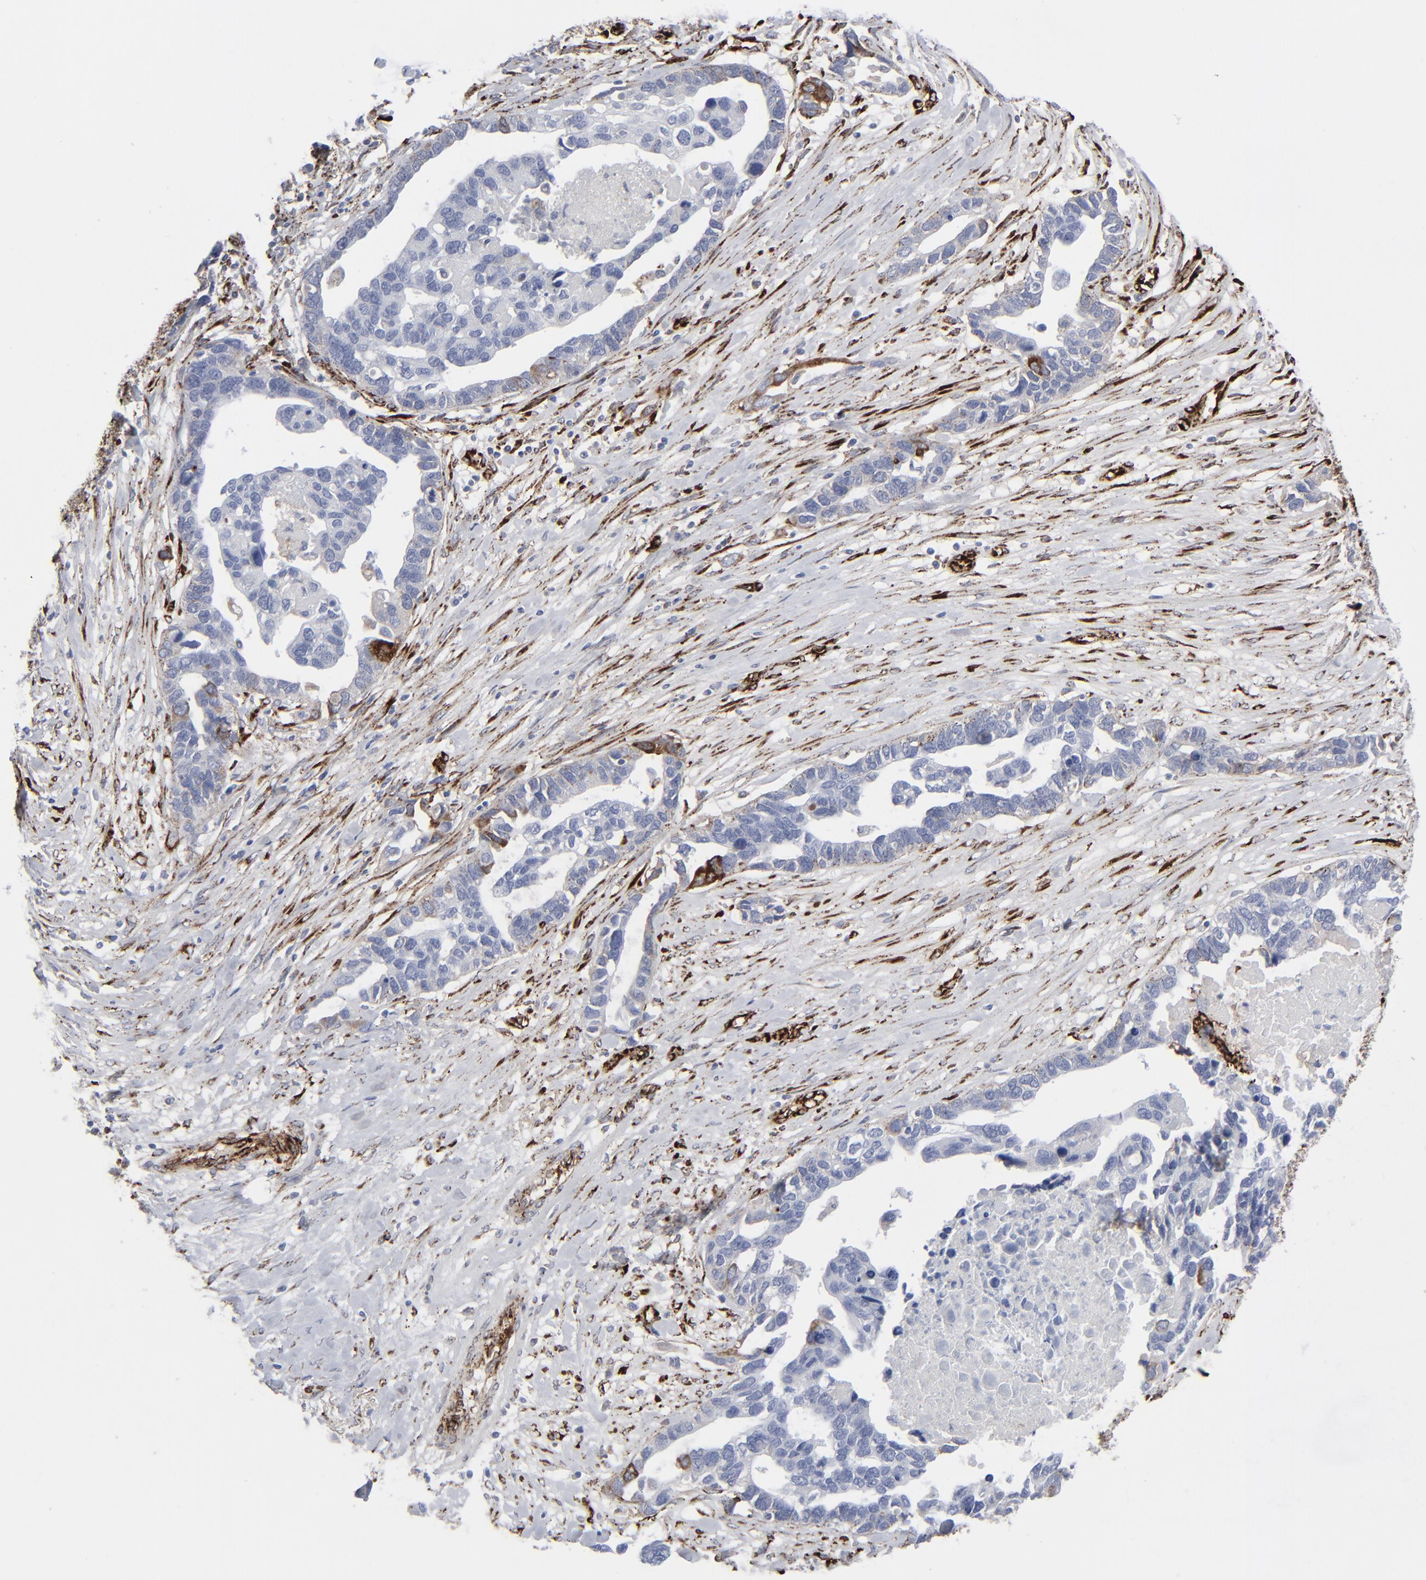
{"staining": {"intensity": "negative", "quantity": "none", "location": "none"}, "tissue": "ovarian cancer", "cell_type": "Tumor cells", "image_type": "cancer", "snomed": [{"axis": "morphology", "description": "Cystadenocarcinoma, serous, NOS"}, {"axis": "topography", "description": "Ovary"}], "caption": "Tumor cells are negative for protein expression in human ovarian serous cystadenocarcinoma.", "gene": "SPARC", "patient": {"sex": "female", "age": 54}}